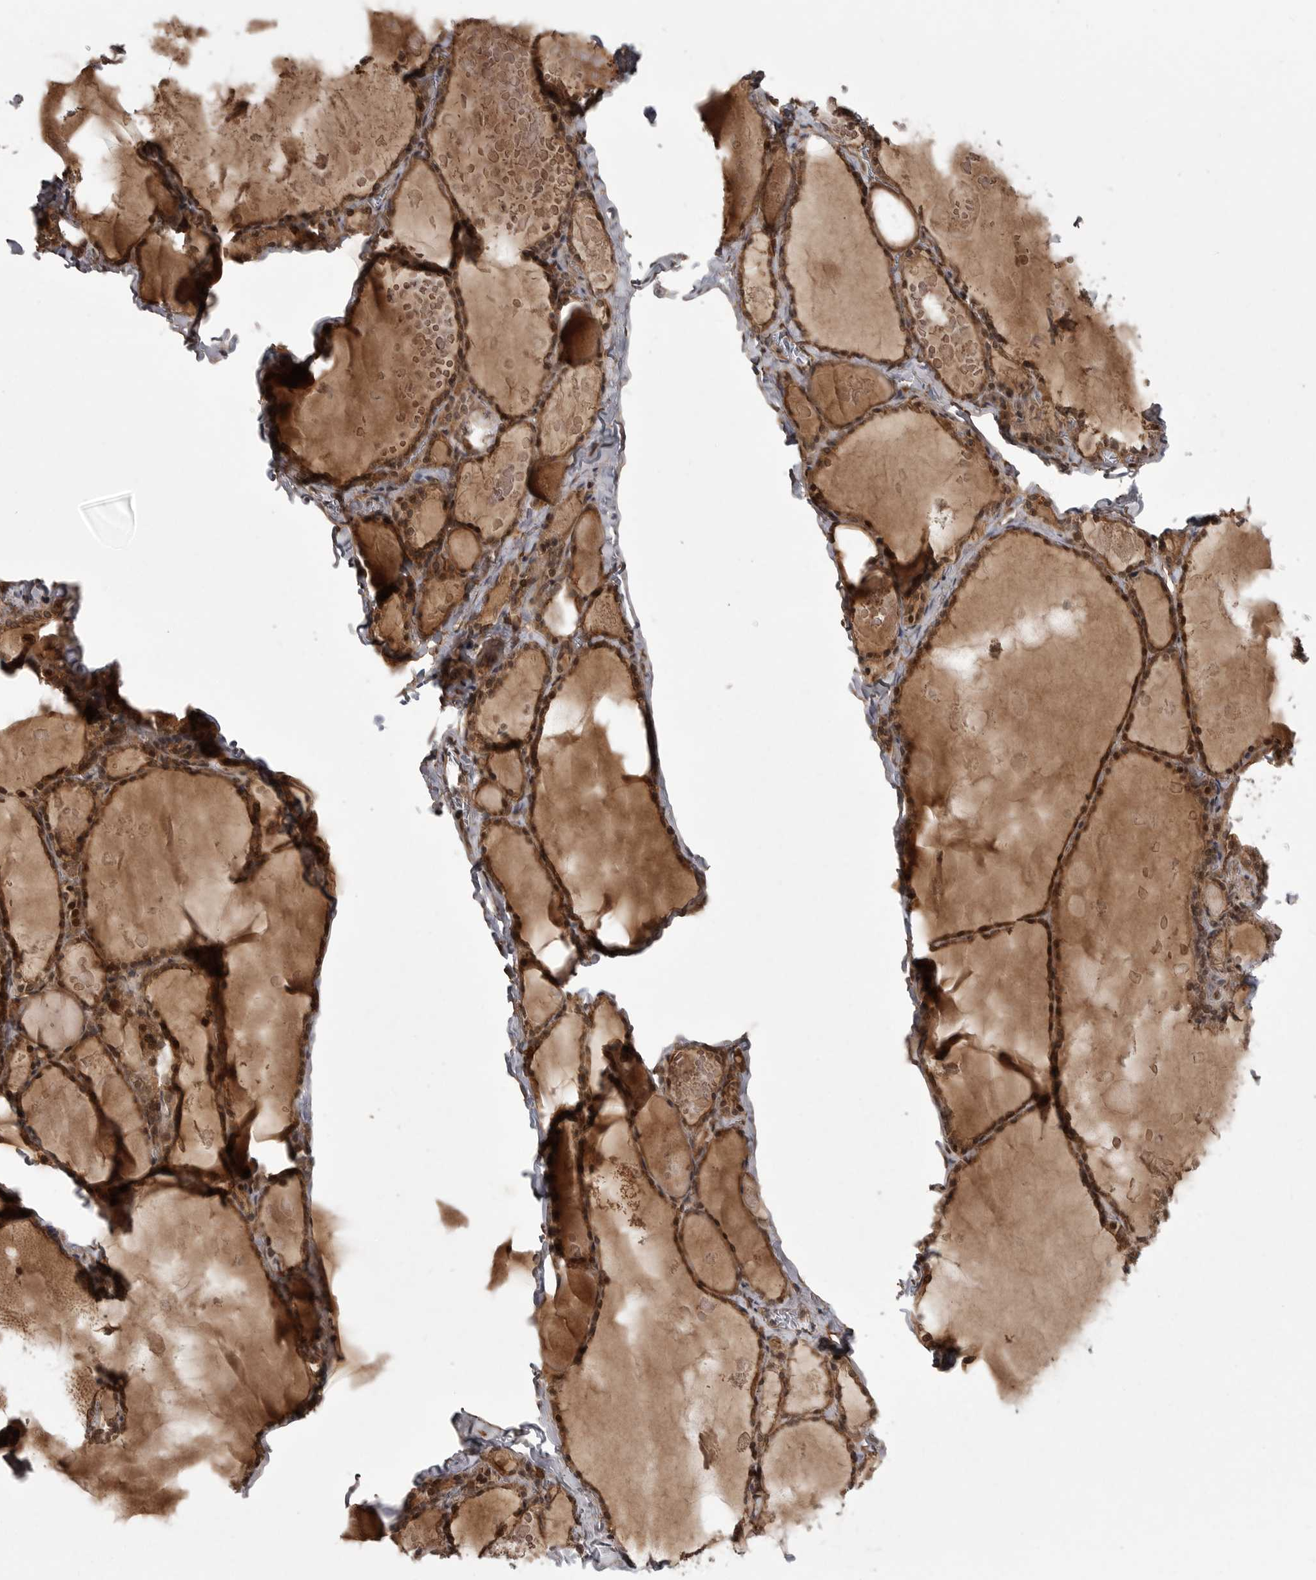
{"staining": {"intensity": "moderate", "quantity": ">75%", "location": "cytoplasmic/membranous"}, "tissue": "thyroid gland", "cell_type": "Glandular cells", "image_type": "normal", "snomed": [{"axis": "morphology", "description": "Normal tissue, NOS"}, {"axis": "topography", "description": "Thyroid gland"}], "caption": "Unremarkable thyroid gland shows moderate cytoplasmic/membranous expression in about >75% of glandular cells.", "gene": "DNAJC8", "patient": {"sex": "male", "age": 56}}